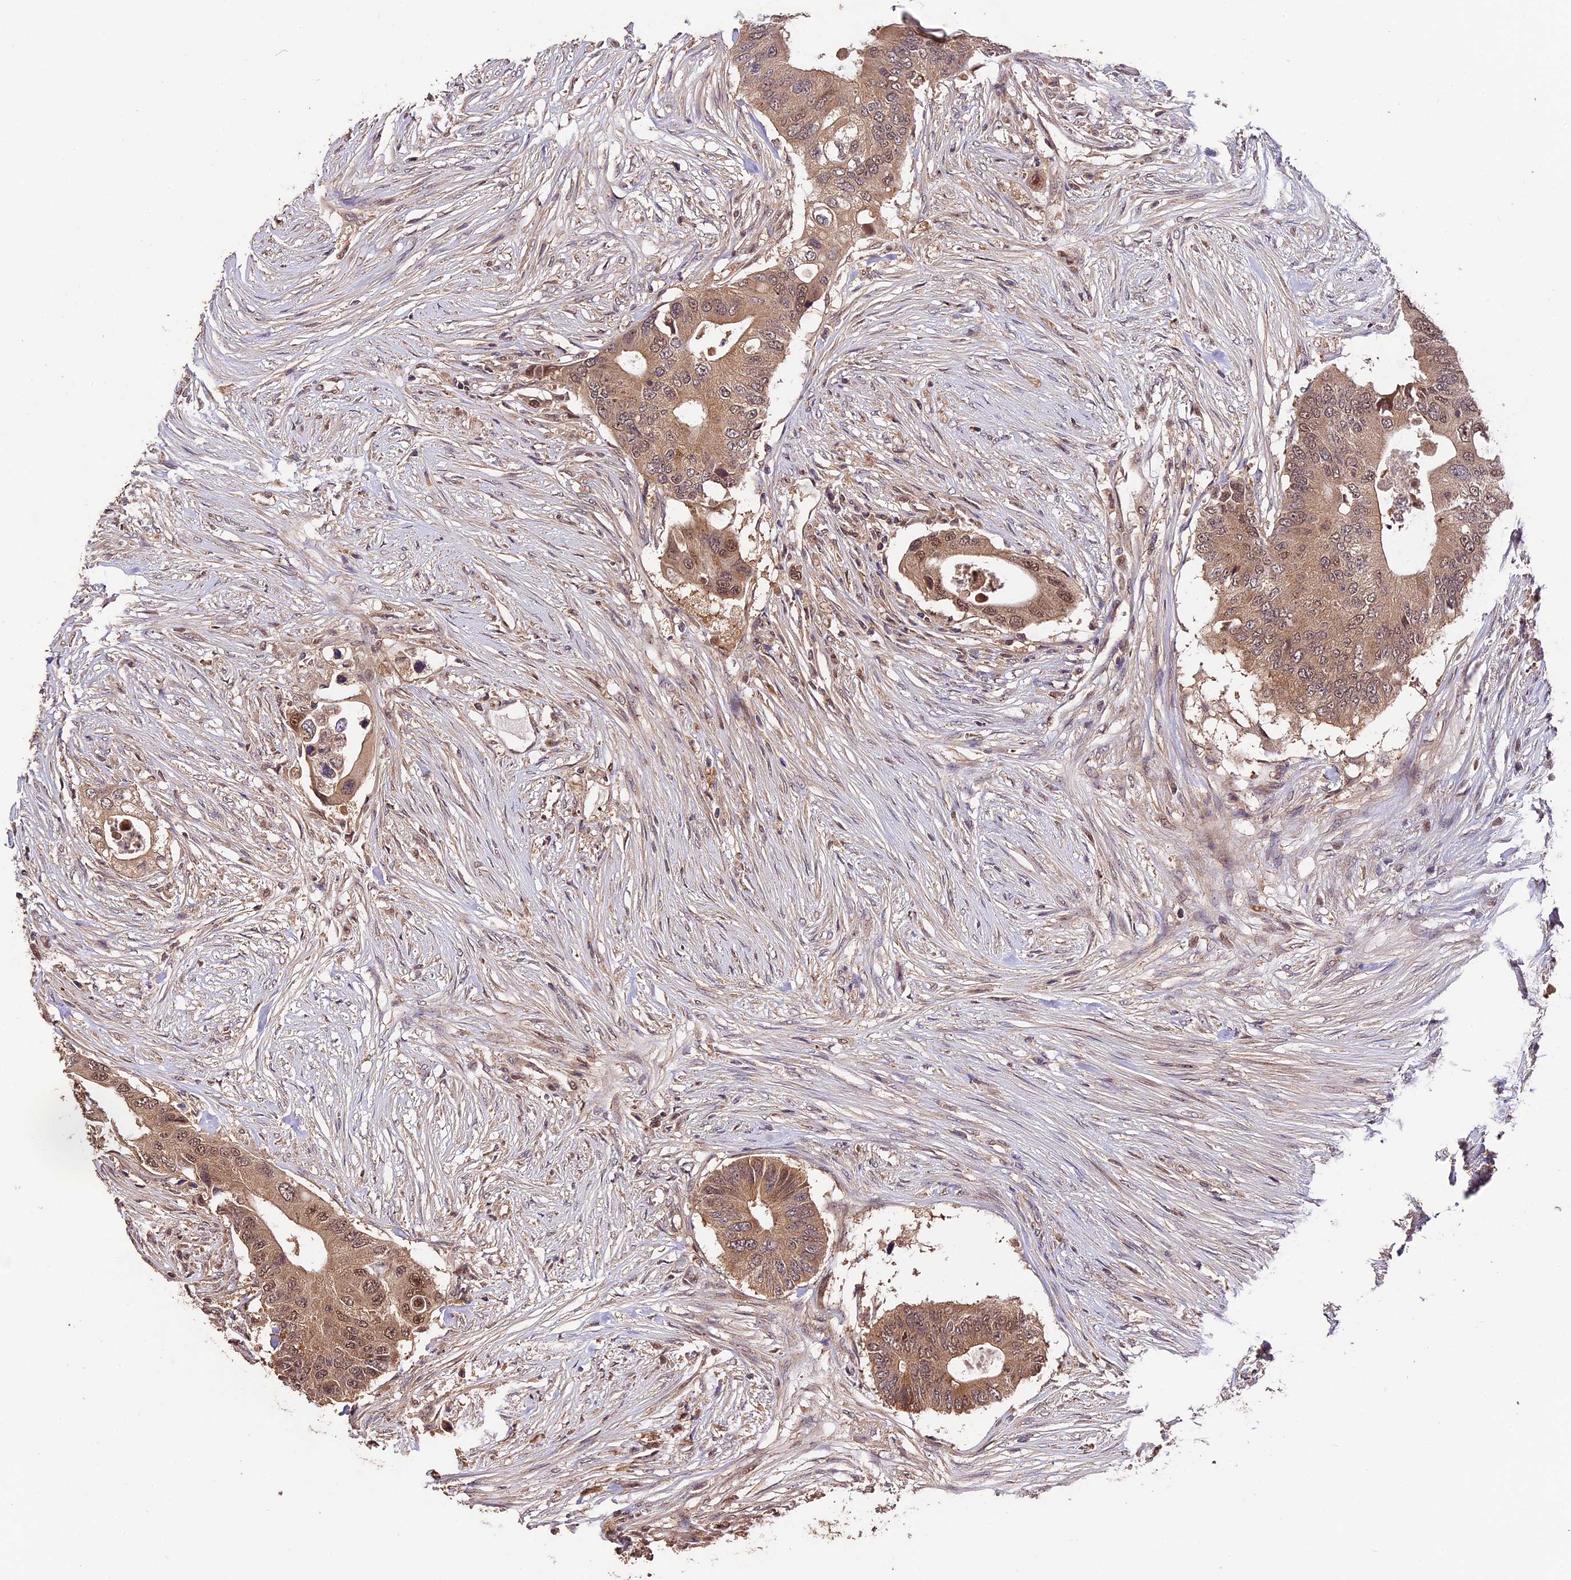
{"staining": {"intensity": "moderate", "quantity": ">75%", "location": "cytoplasmic/membranous"}, "tissue": "colorectal cancer", "cell_type": "Tumor cells", "image_type": "cancer", "snomed": [{"axis": "morphology", "description": "Adenocarcinoma, NOS"}, {"axis": "topography", "description": "Colon"}], "caption": "The histopathology image demonstrates immunohistochemical staining of colorectal cancer (adenocarcinoma). There is moderate cytoplasmic/membranous positivity is identified in about >75% of tumor cells.", "gene": "TRMT1", "patient": {"sex": "male", "age": 71}}